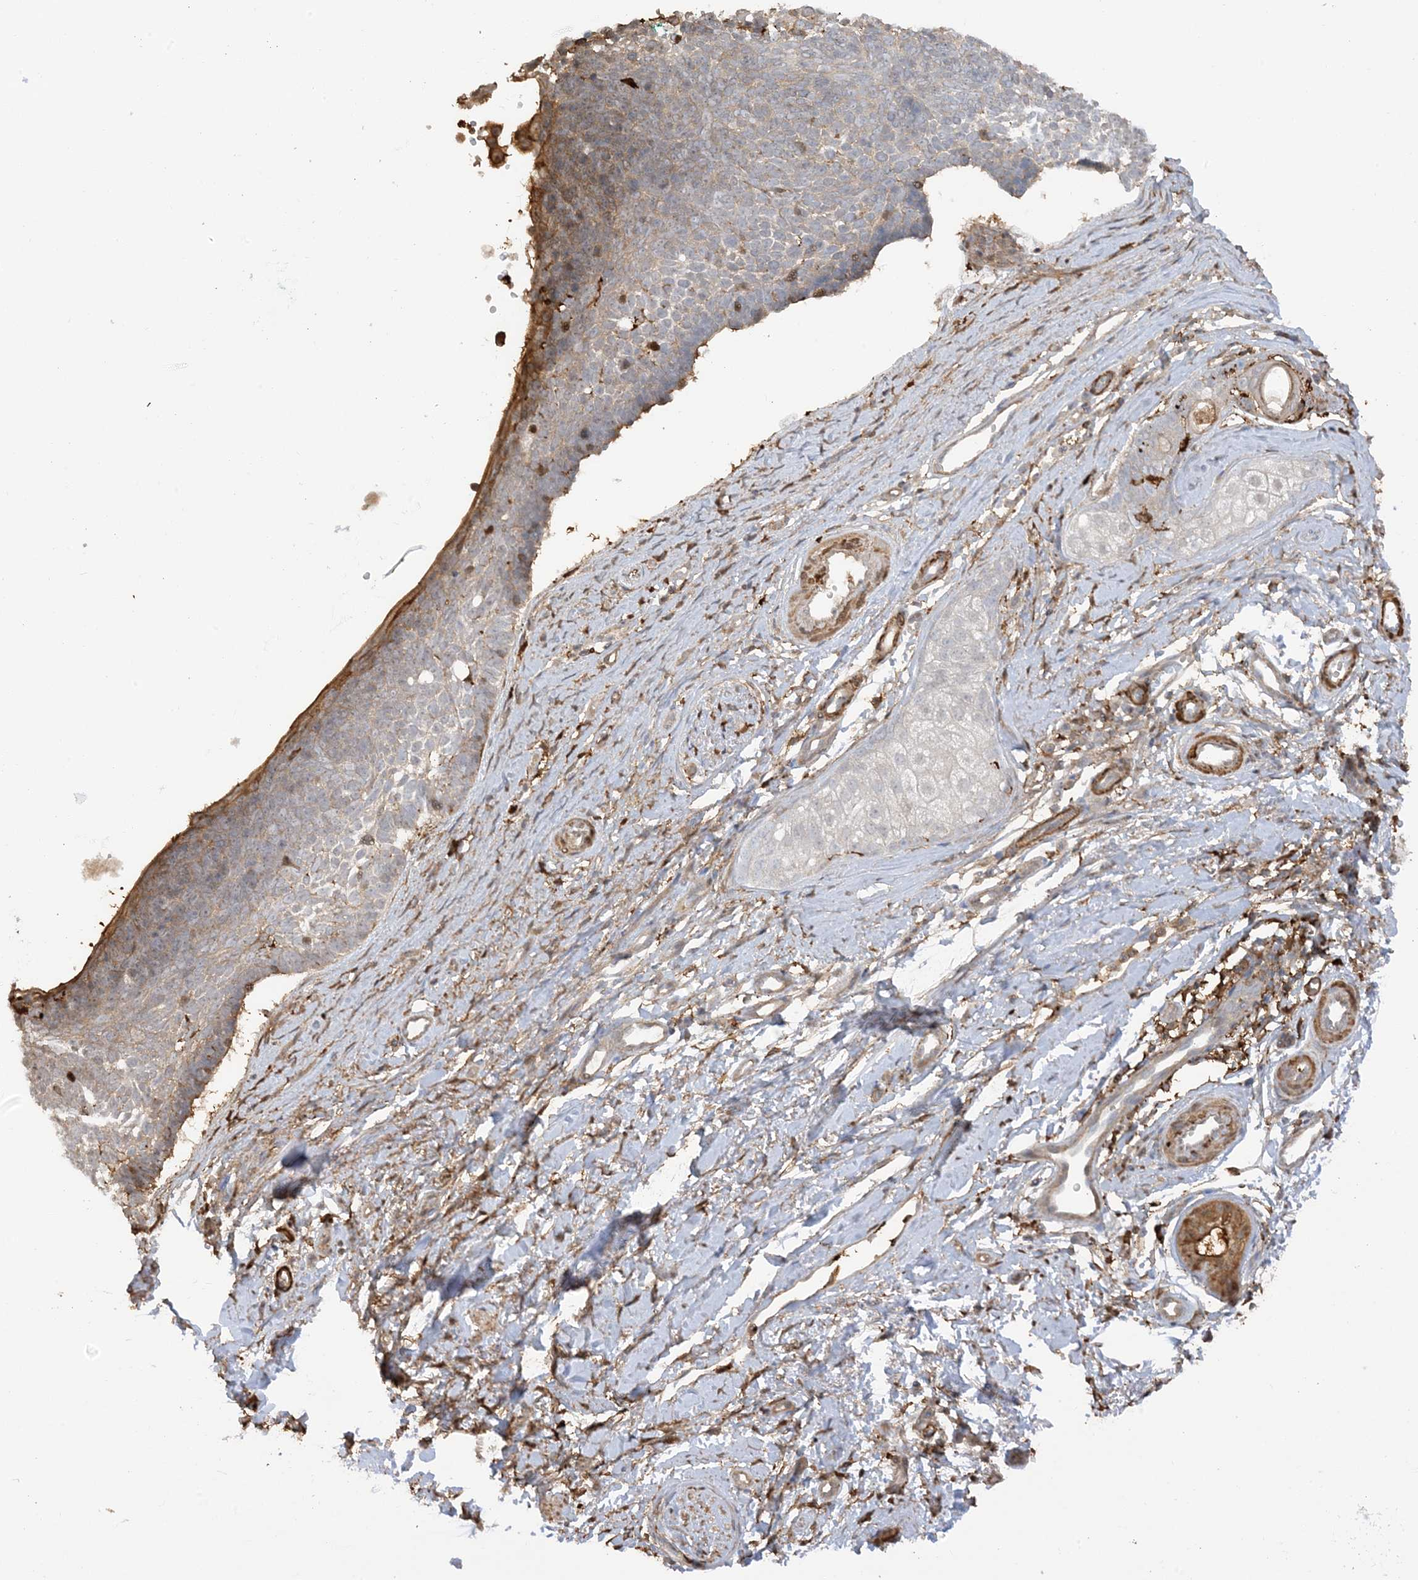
{"staining": {"intensity": "moderate", "quantity": "25%-75%", "location": "cytoplasmic/membranous"}, "tissue": "skin cancer", "cell_type": "Tumor cells", "image_type": "cancer", "snomed": [{"axis": "morphology", "description": "Basal cell carcinoma"}, {"axis": "topography", "description": "Skin"}], "caption": "A micrograph showing moderate cytoplasmic/membranous positivity in approximately 25%-75% of tumor cells in skin cancer, as visualized by brown immunohistochemical staining.", "gene": "PHACTR2", "patient": {"sex": "female", "age": 81}}